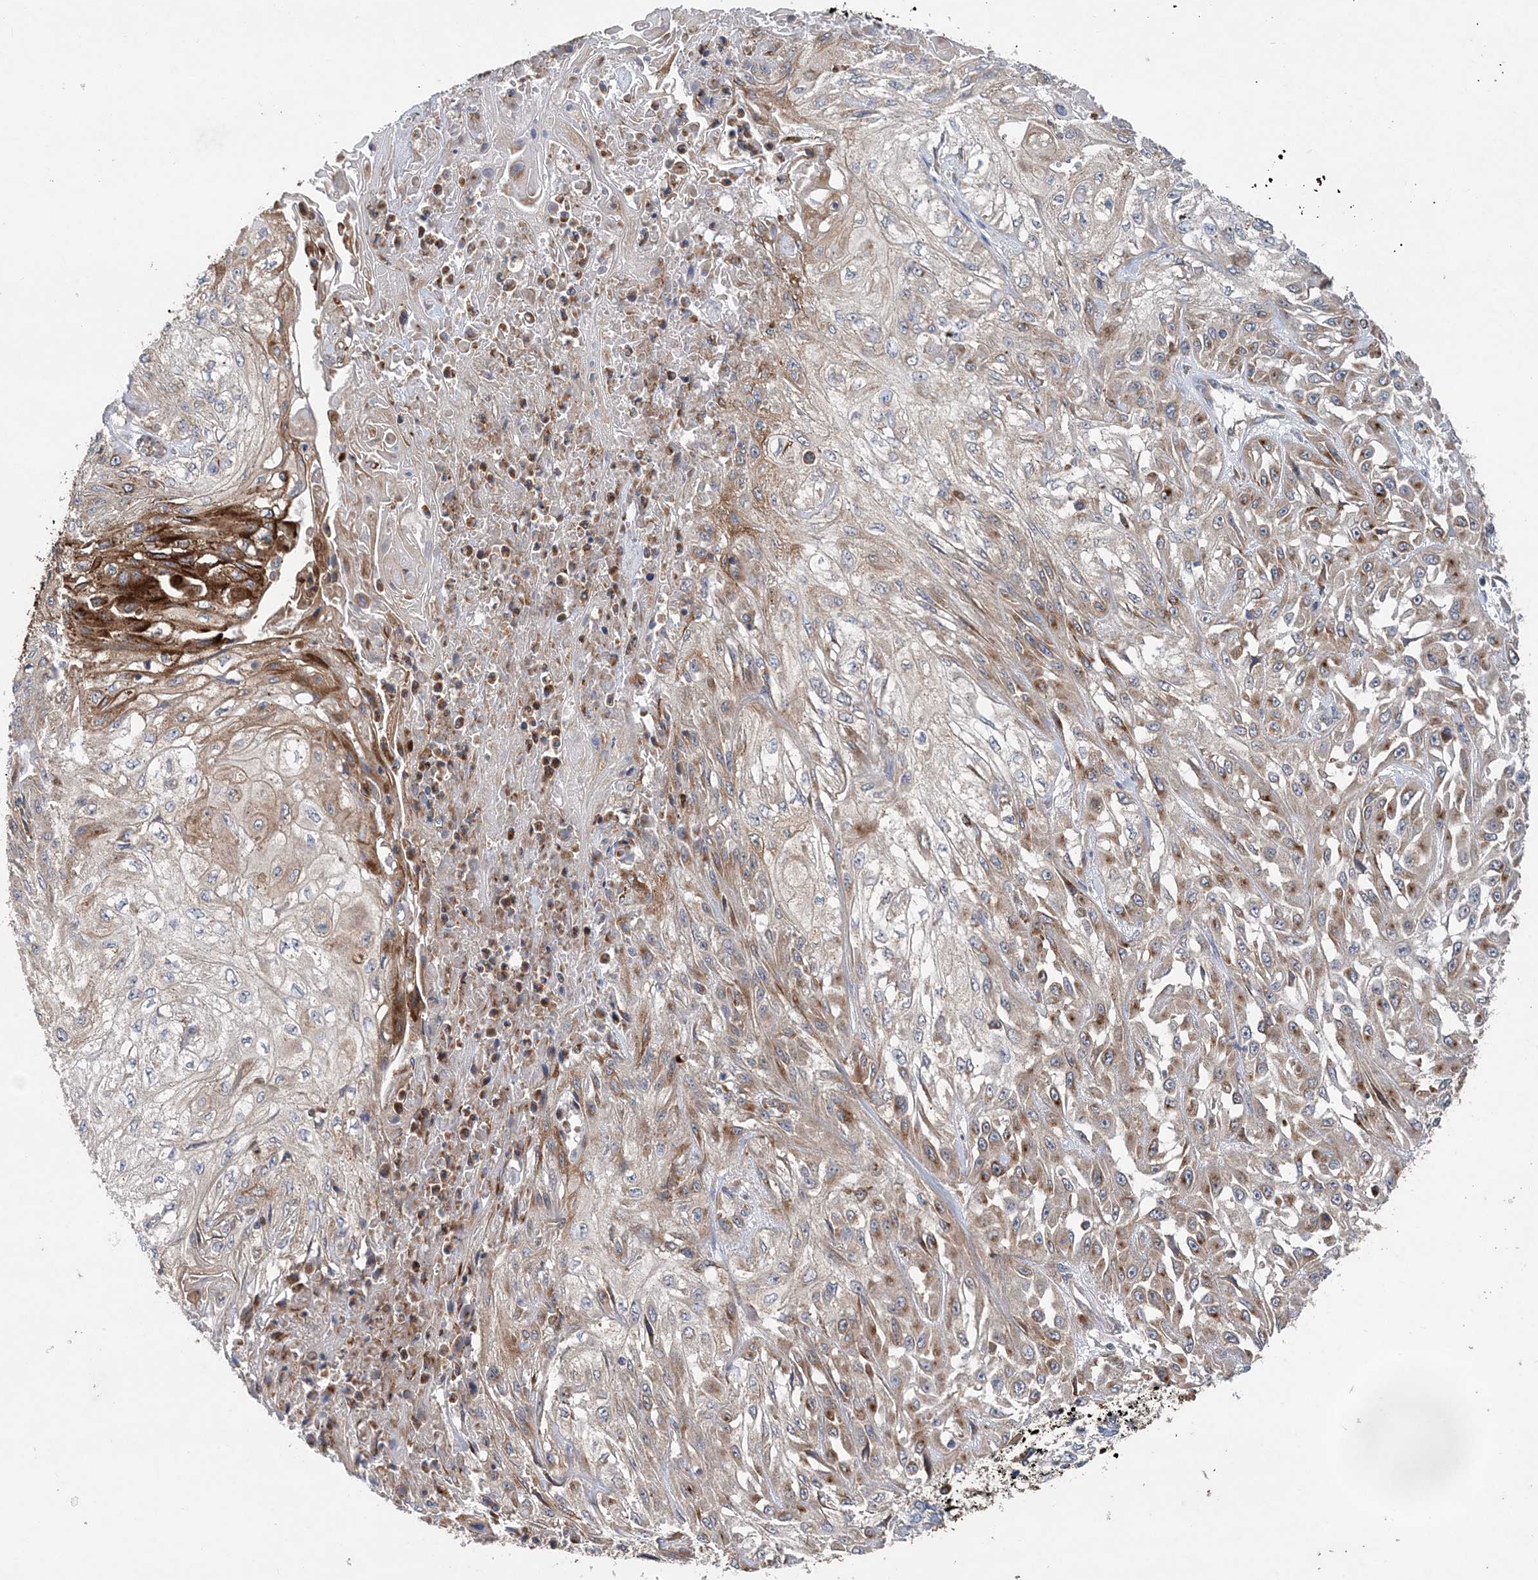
{"staining": {"intensity": "moderate", "quantity": "25%-75%", "location": "cytoplasmic/membranous"}, "tissue": "skin cancer", "cell_type": "Tumor cells", "image_type": "cancer", "snomed": [{"axis": "morphology", "description": "Squamous cell carcinoma, NOS"}, {"axis": "morphology", "description": "Squamous cell carcinoma, metastatic, NOS"}, {"axis": "topography", "description": "Skin"}, {"axis": "topography", "description": "Lymph node"}], "caption": "The micrograph reveals a brown stain indicating the presence of a protein in the cytoplasmic/membranous of tumor cells in skin cancer (metastatic squamous cell carcinoma). Immunohistochemistry stains the protein of interest in brown and the nuclei are stained blue.", "gene": "PTTG1IP", "patient": {"sex": "male", "age": 75}}